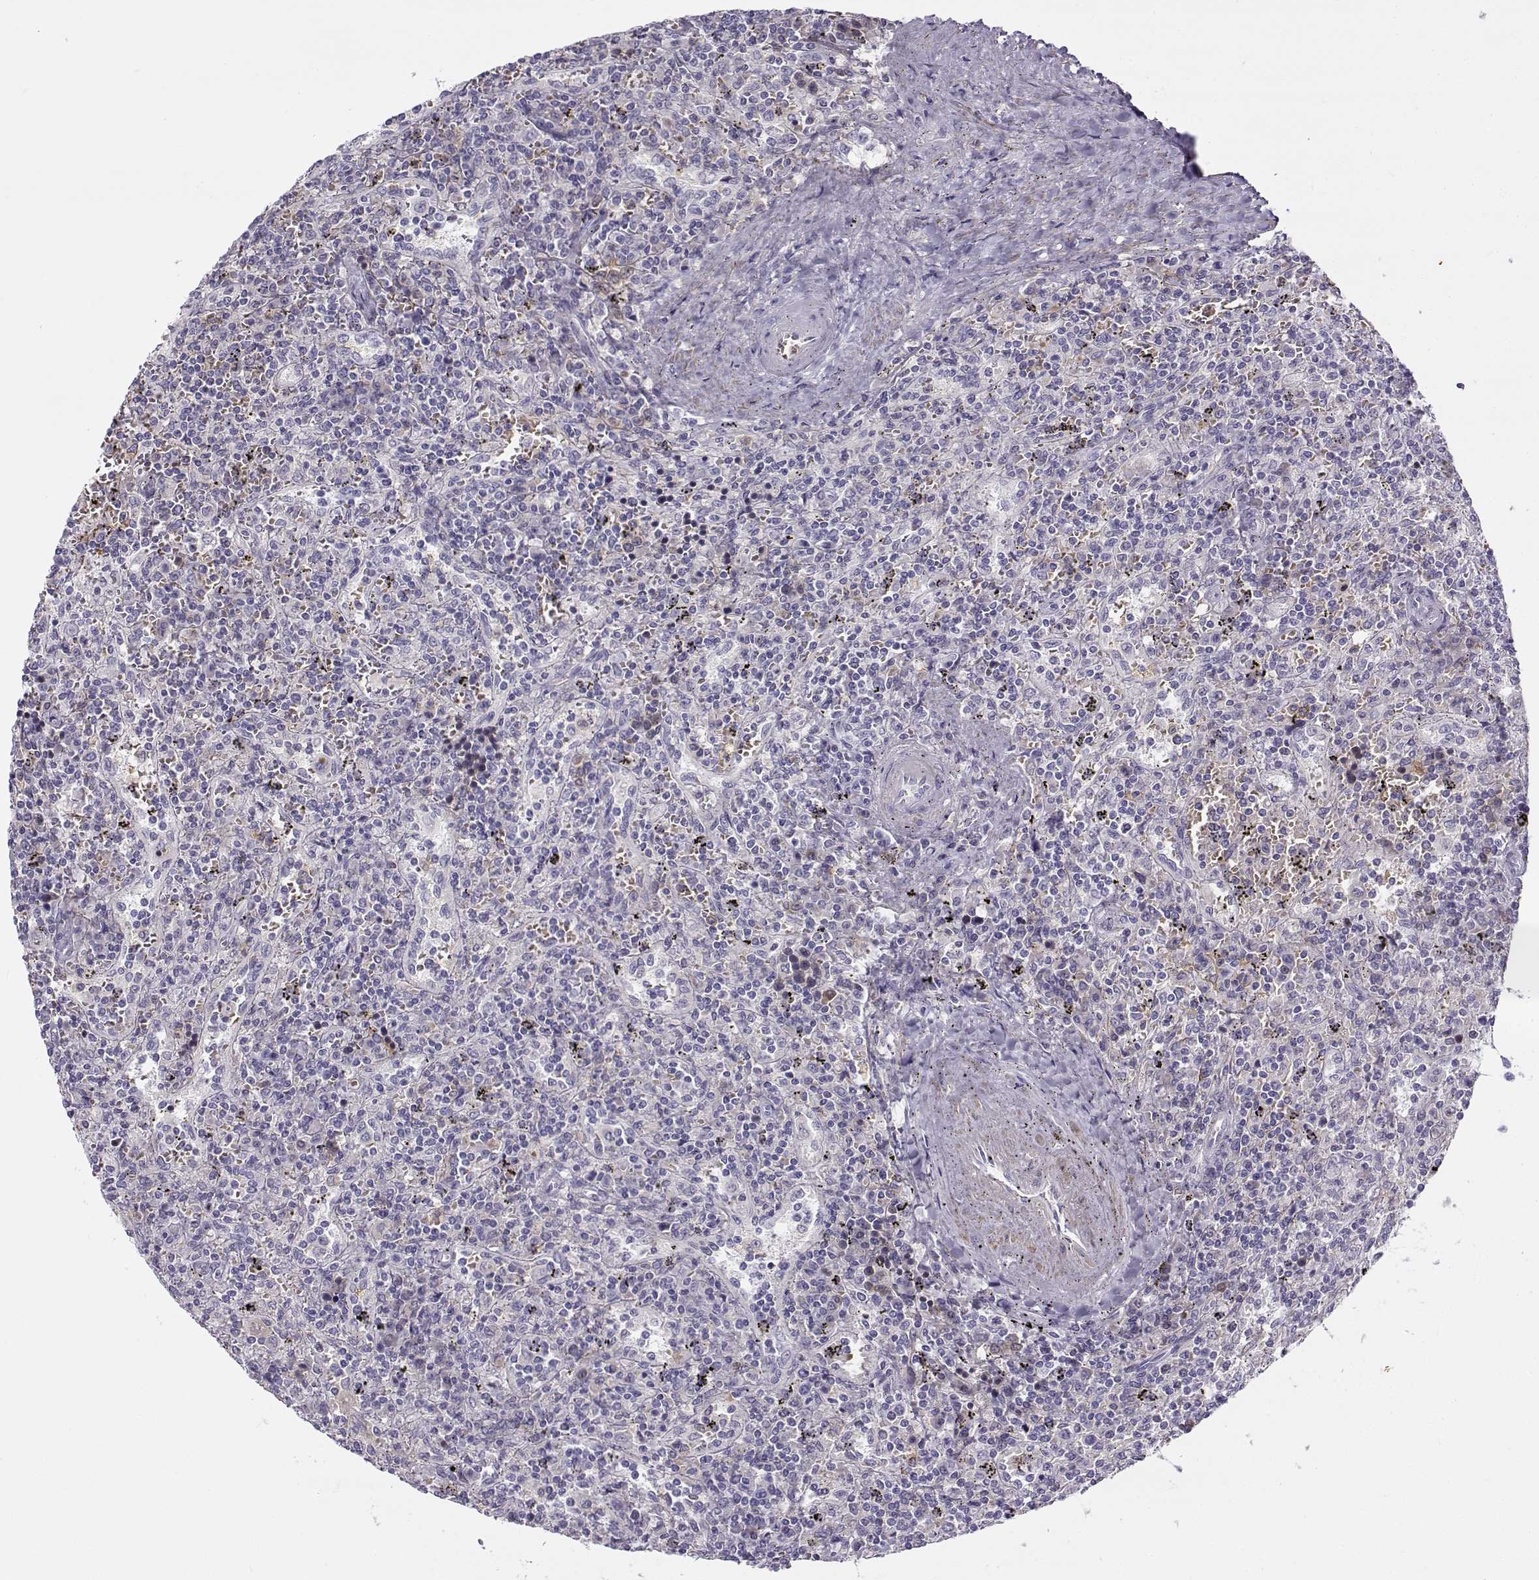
{"staining": {"intensity": "negative", "quantity": "none", "location": "none"}, "tissue": "lymphoma", "cell_type": "Tumor cells", "image_type": "cancer", "snomed": [{"axis": "morphology", "description": "Malignant lymphoma, non-Hodgkin's type, Low grade"}, {"axis": "topography", "description": "Spleen"}], "caption": "Immunohistochemistry of lymphoma shows no positivity in tumor cells. (Brightfield microscopy of DAB IHC at high magnification).", "gene": "UCP3", "patient": {"sex": "male", "age": 62}}